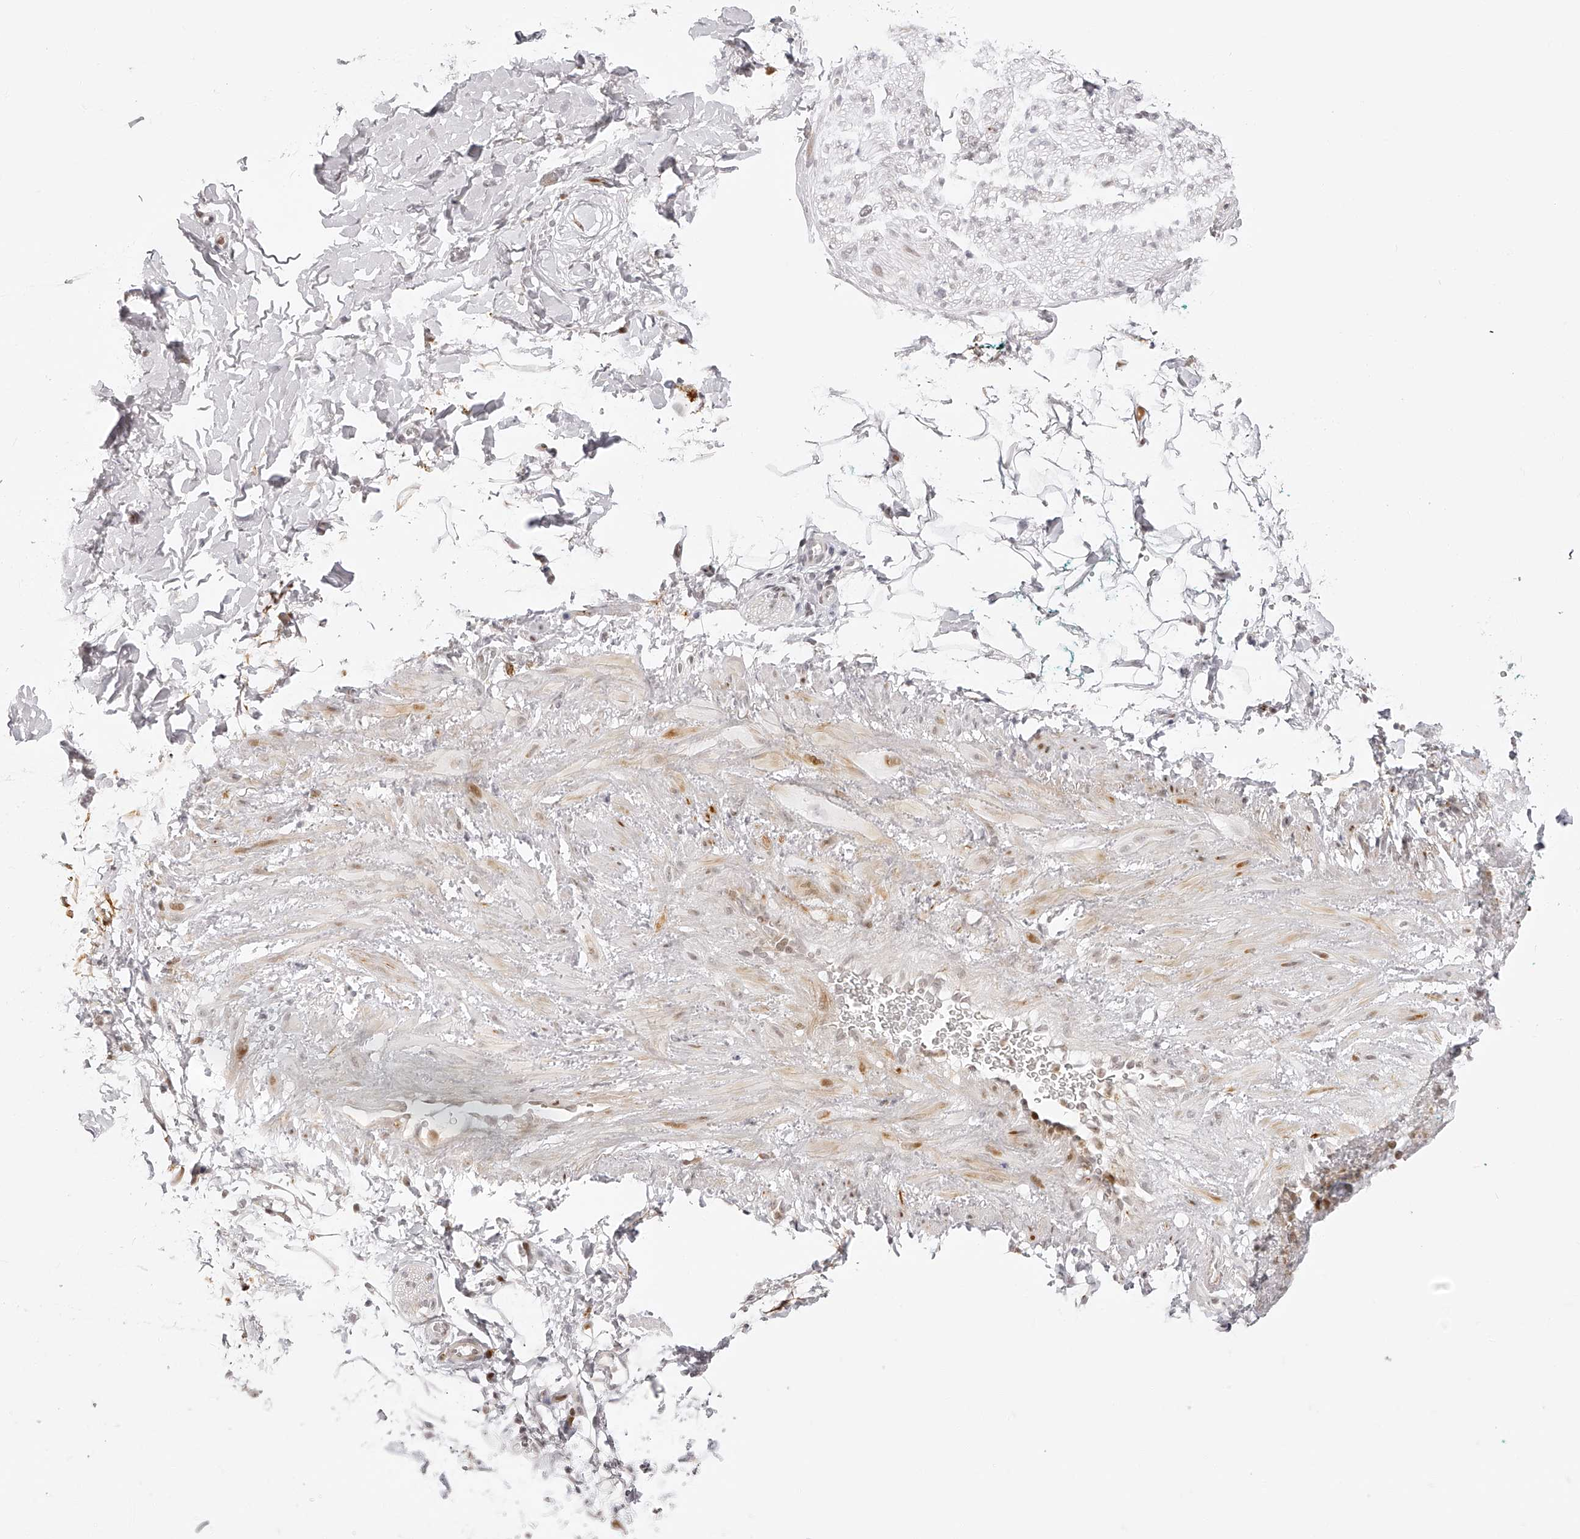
{"staining": {"intensity": "weak", "quantity": "25%-75%", "location": "cytoplasmic/membranous,nuclear"}, "tissue": "adipose tissue", "cell_type": "Adipocytes", "image_type": "normal", "snomed": [{"axis": "morphology", "description": "Normal tissue, NOS"}, {"axis": "morphology", "description": "Adenocarcinoma, NOS"}, {"axis": "topography", "description": "Pancreas"}, {"axis": "topography", "description": "Peripheral nerve tissue"}], "caption": "This is a histology image of IHC staining of unremarkable adipose tissue, which shows weak staining in the cytoplasmic/membranous,nuclear of adipocytes.", "gene": "PLEKHG1", "patient": {"sex": "male", "age": 59}}